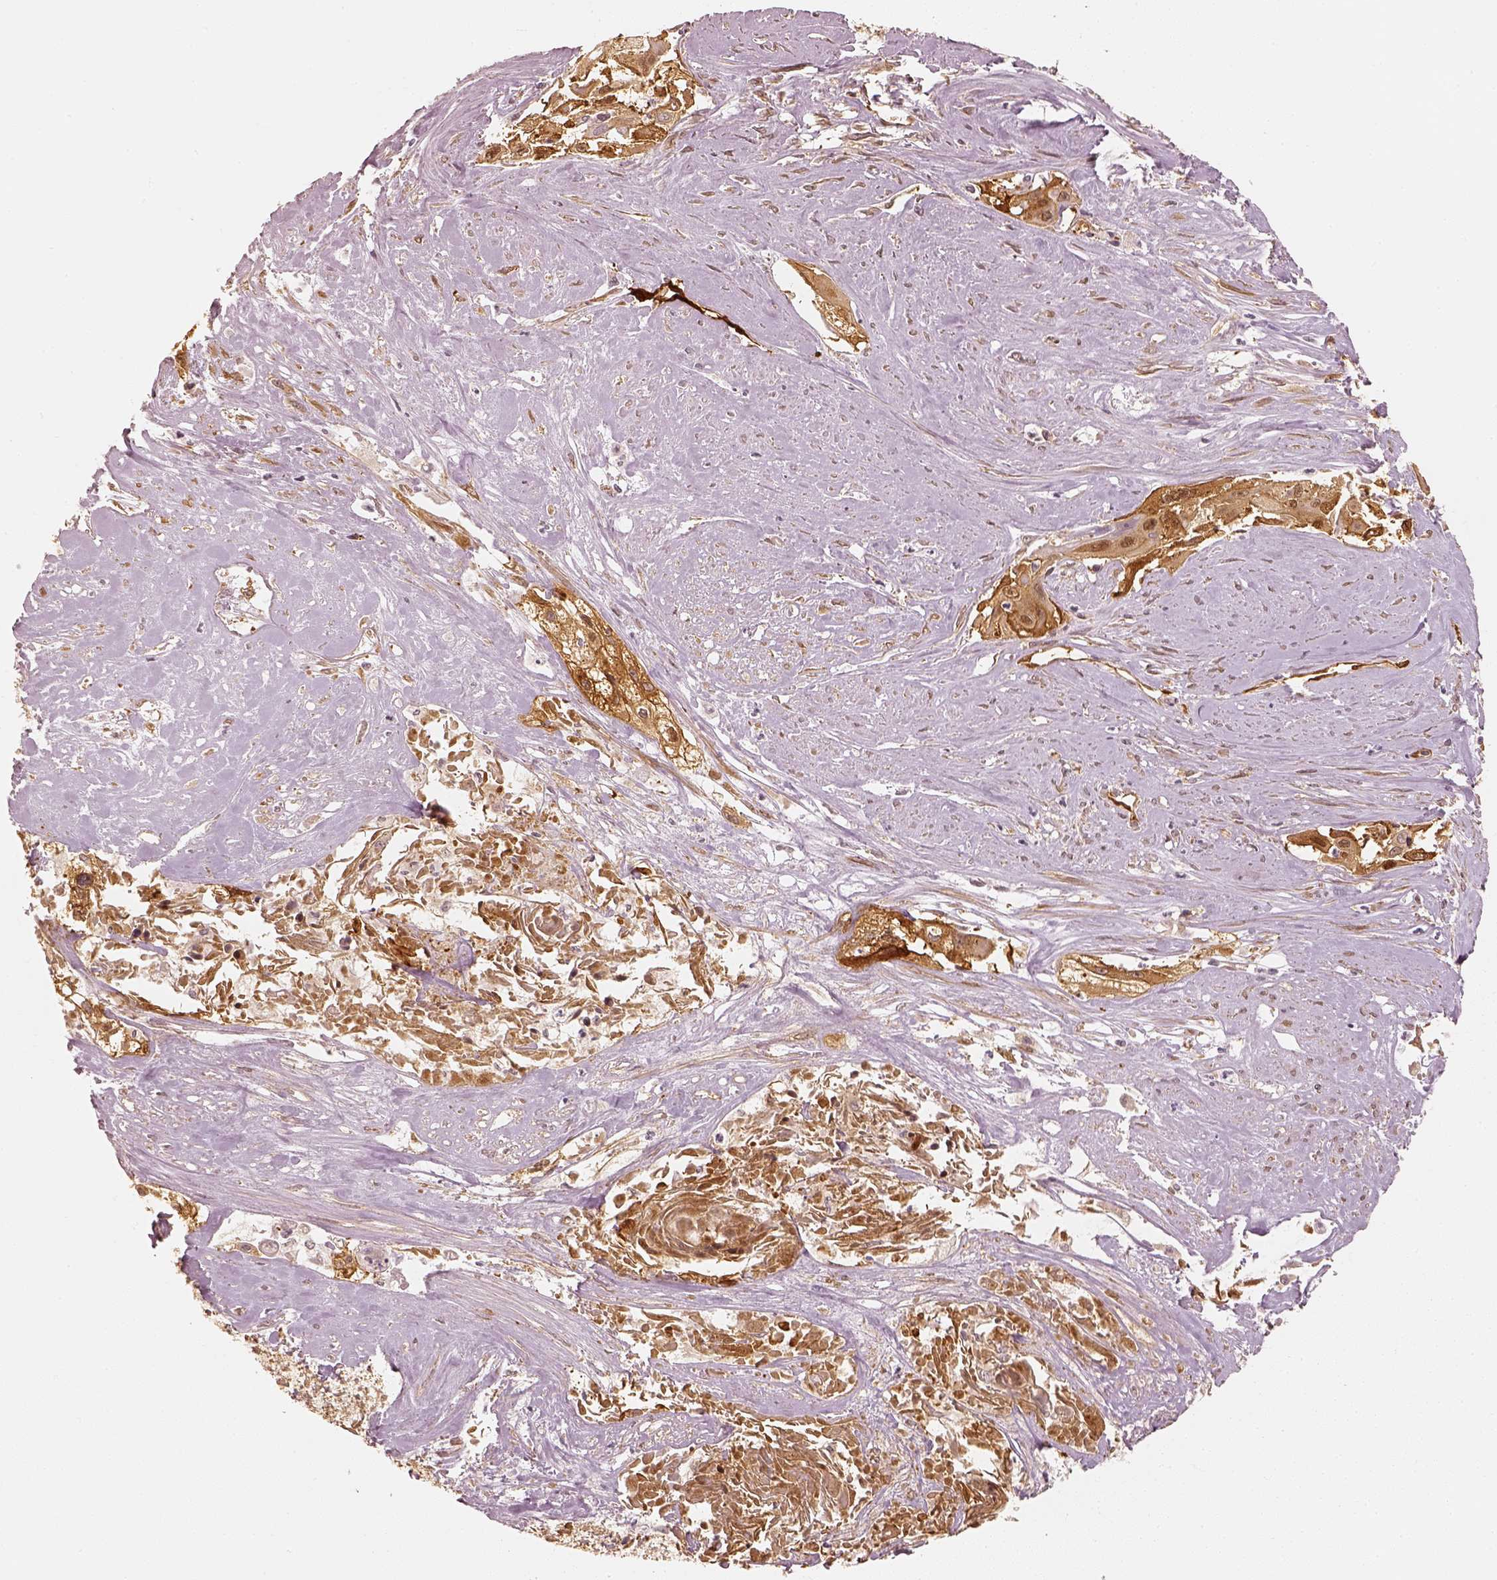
{"staining": {"intensity": "moderate", "quantity": ">75%", "location": "cytoplasmic/membranous"}, "tissue": "cervical cancer", "cell_type": "Tumor cells", "image_type": "cancer", "snomed": [{"axis": "morphology", "description": "Squamous cell carcinoma, NOS"}, {"axis": "topography", "description": "Cervix"}], "caption": "The photomicrograph shows immunohistochemical staining of cervical cancer. There is moderate cytoplasmic/membranous expression is identified in about >75% of tumor cells.", "gene": "FSCN1", "patient": {"sex": "female", "age": 49}}